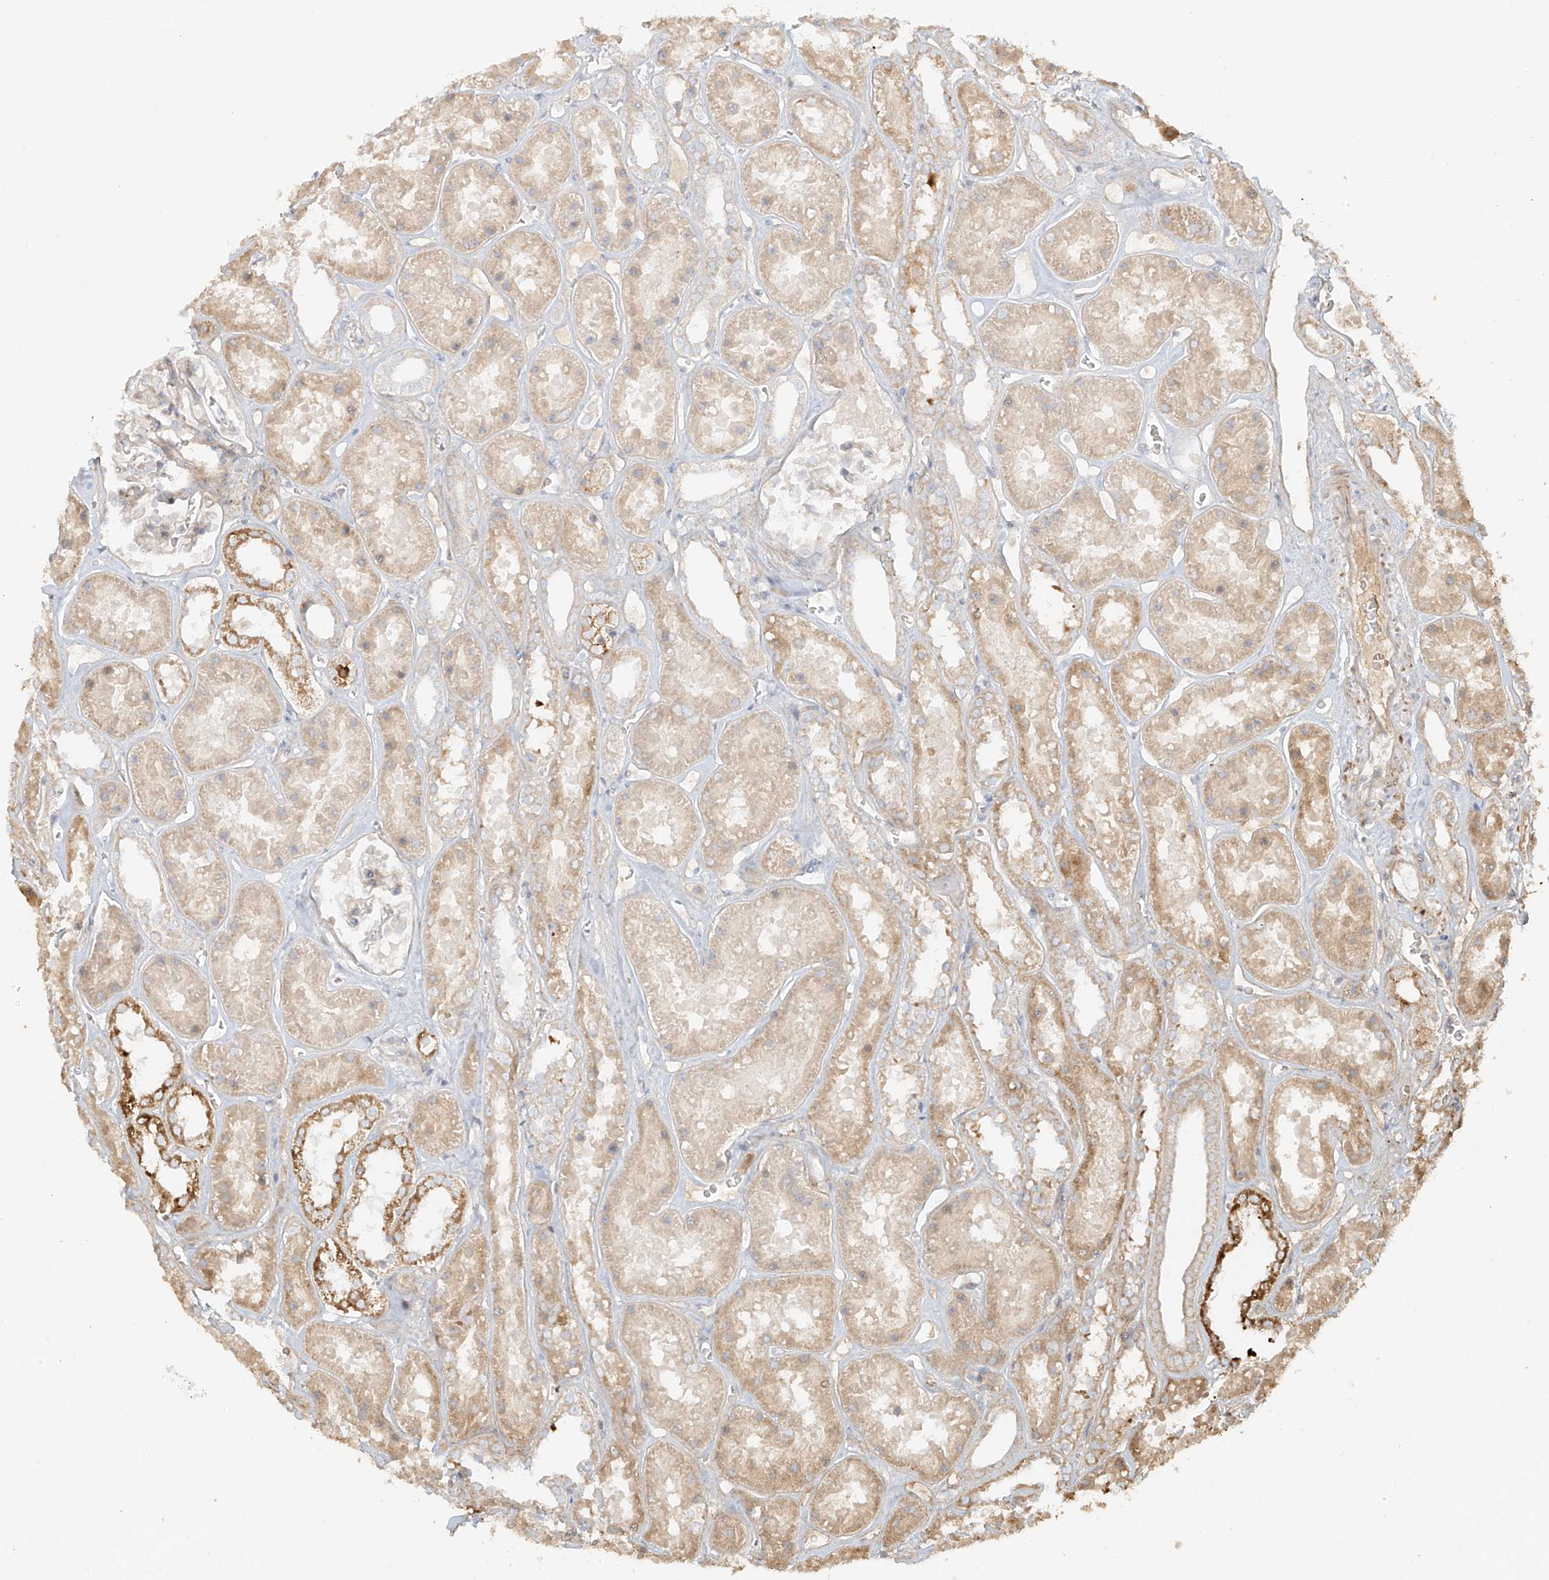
{"staining": {"intensity": "weak", "quantity": "<25%", "location": "cytoplasmic/membranous"}, "tissue": "kidney", "cell_type": "Cells in glomeruli", "image_type": "normal", "snomed": [{"axis": "morphology", "description": "Normal tissue, NOS"}, {"axis": "topography", "description": "Kidney"}], "caption": "Cells in glomeruli show no significant positivity in unremarkable kidney.", "gene": "MIPEP", "patient": {"sex": "female", "age": 41}}